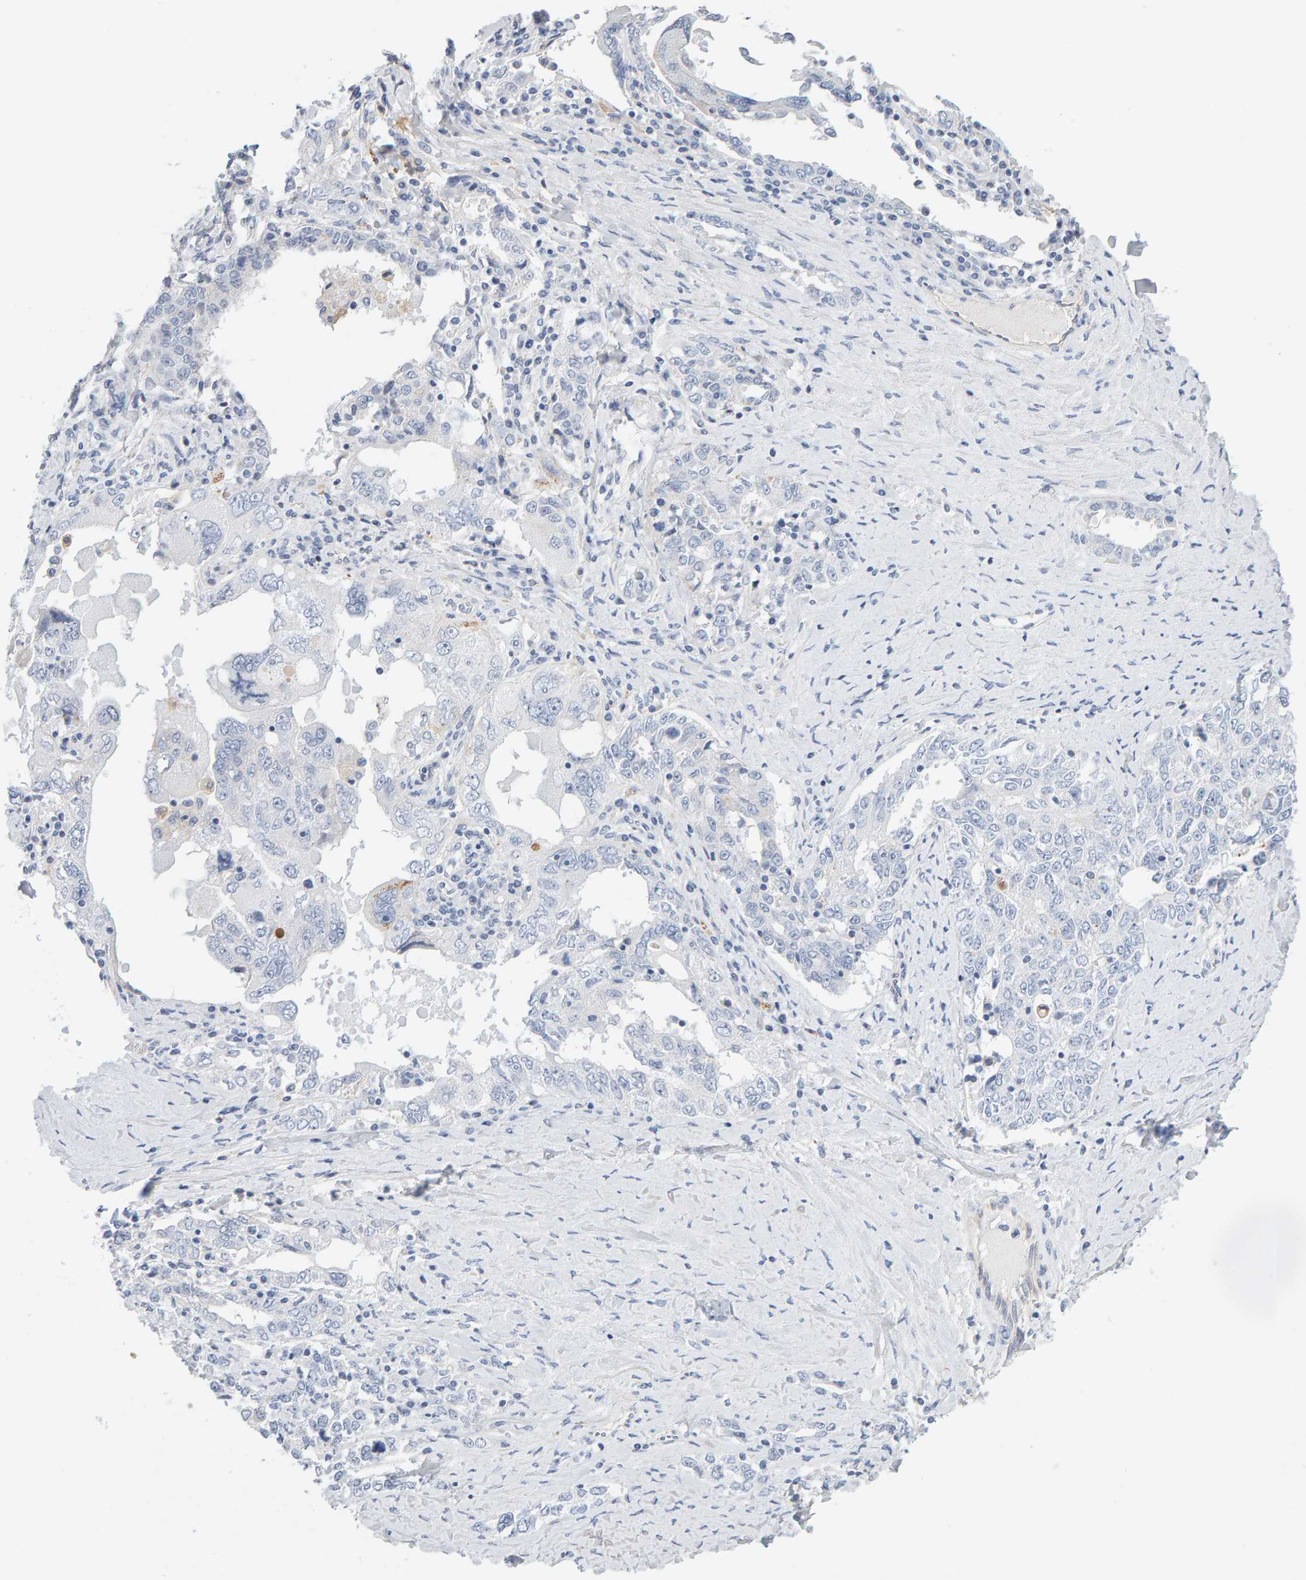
{"staining": {"intensity": "weak", "quantity": "<25%", "location": "cytoplasmic/membranous"}, "tissue": "ovarian cancer", "cell_type": "Tumor cells", "image_type": "cancer", "snomed": [{"axis": "morphology", "description": "Carcinoma, endometroid"}, {"axis": "topography", "description": "Ovary"}], "caption": "IHC photomicrograph of ovarian endometroid carcinoma stained for a protein (brown), which shows no expression in tumor cells.", "gene": "METRNL", "patient": {"sex": "female", "age": 62}}